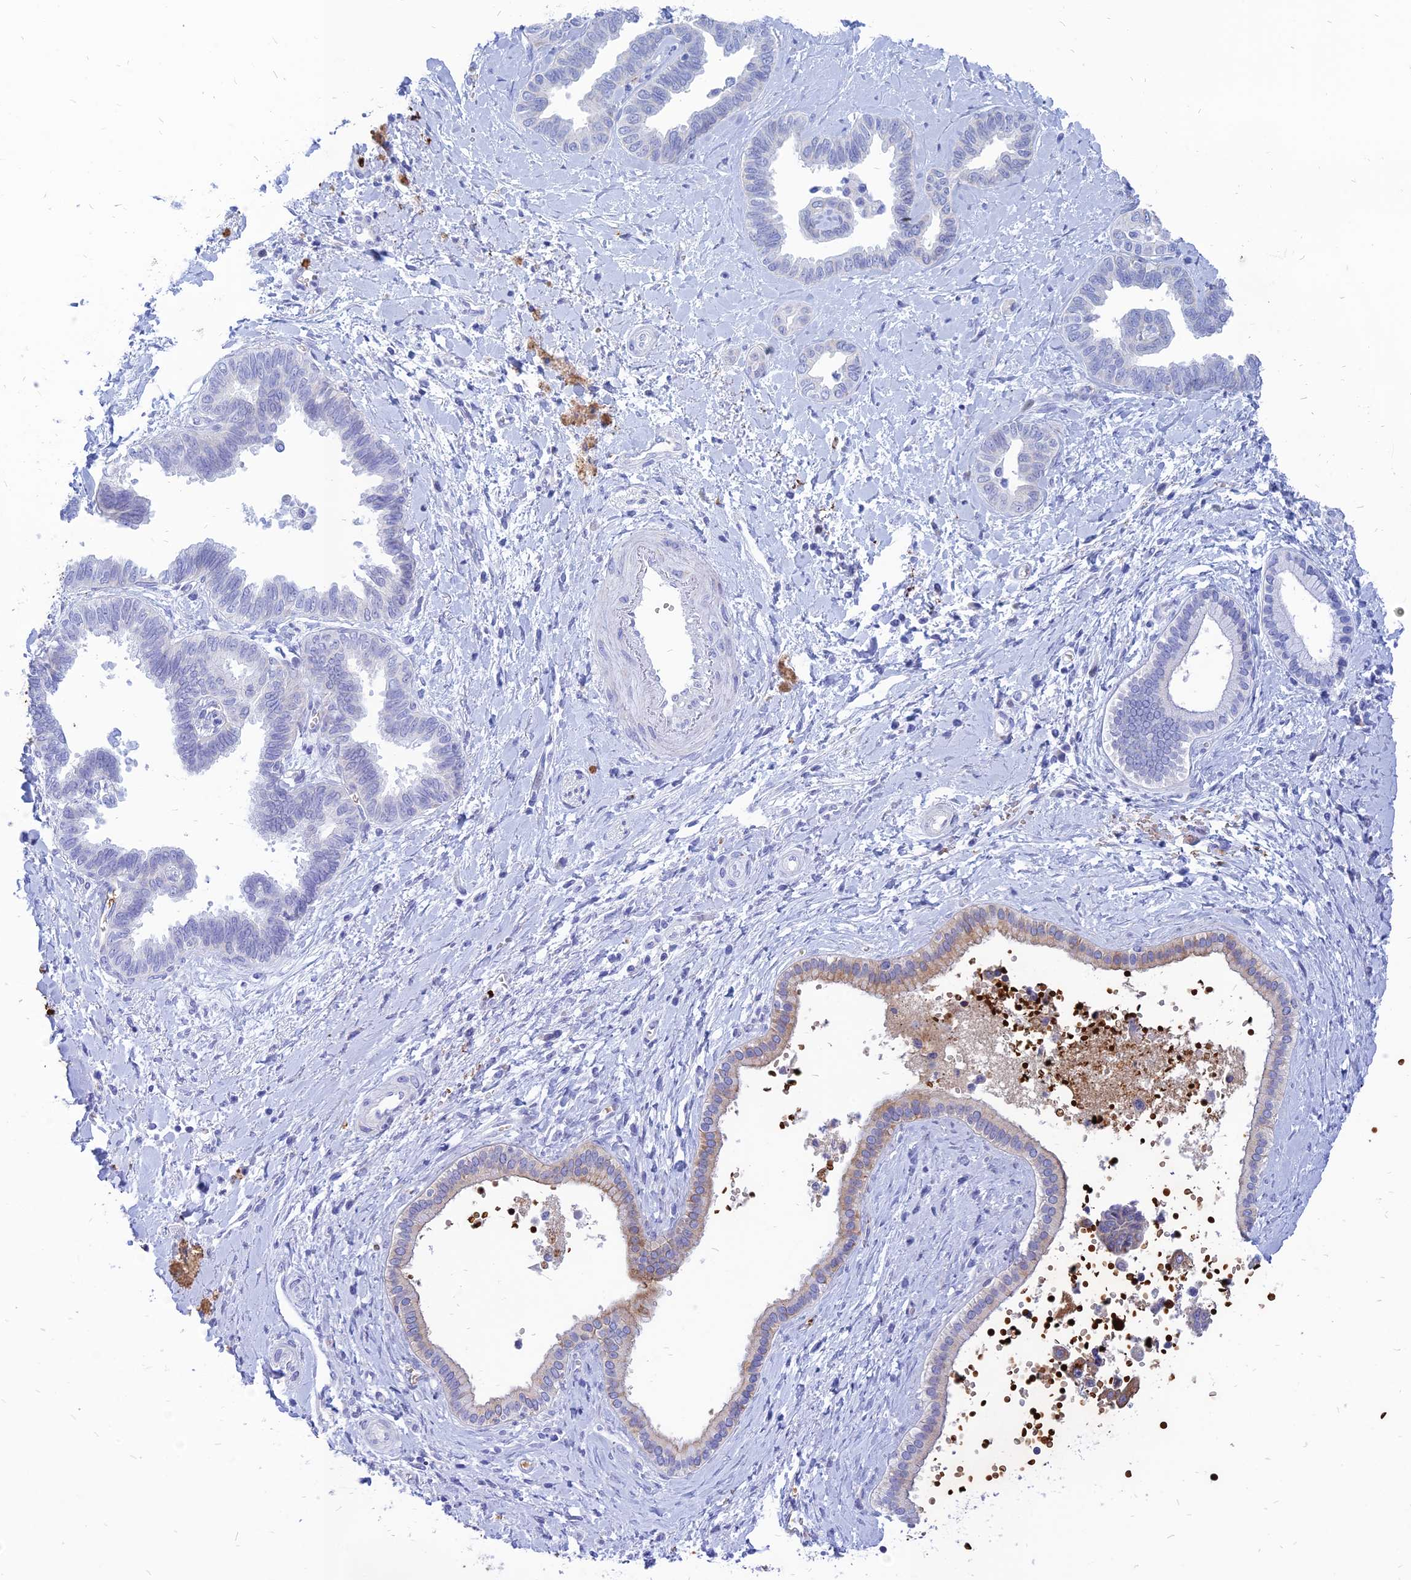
{"staining": {"intensity": "negative", "quantity": "none", "location": "none"}, "tissue": "liver cancer", "cell_type": "Tumor cells", "image_type": "cancer", "snomed": [{"axis": "morphology", "description": "Cholangiocarcinoma"}, {"axis": "topography", "description": "Liver"}], "caption": "This is a photomicrograph of IHC staining of liver cancer (cholangiocarcinoma), which shows no staining in tumor cells.", "gene": "HHAT", "patient": {"sex": "female", "age": 77}}